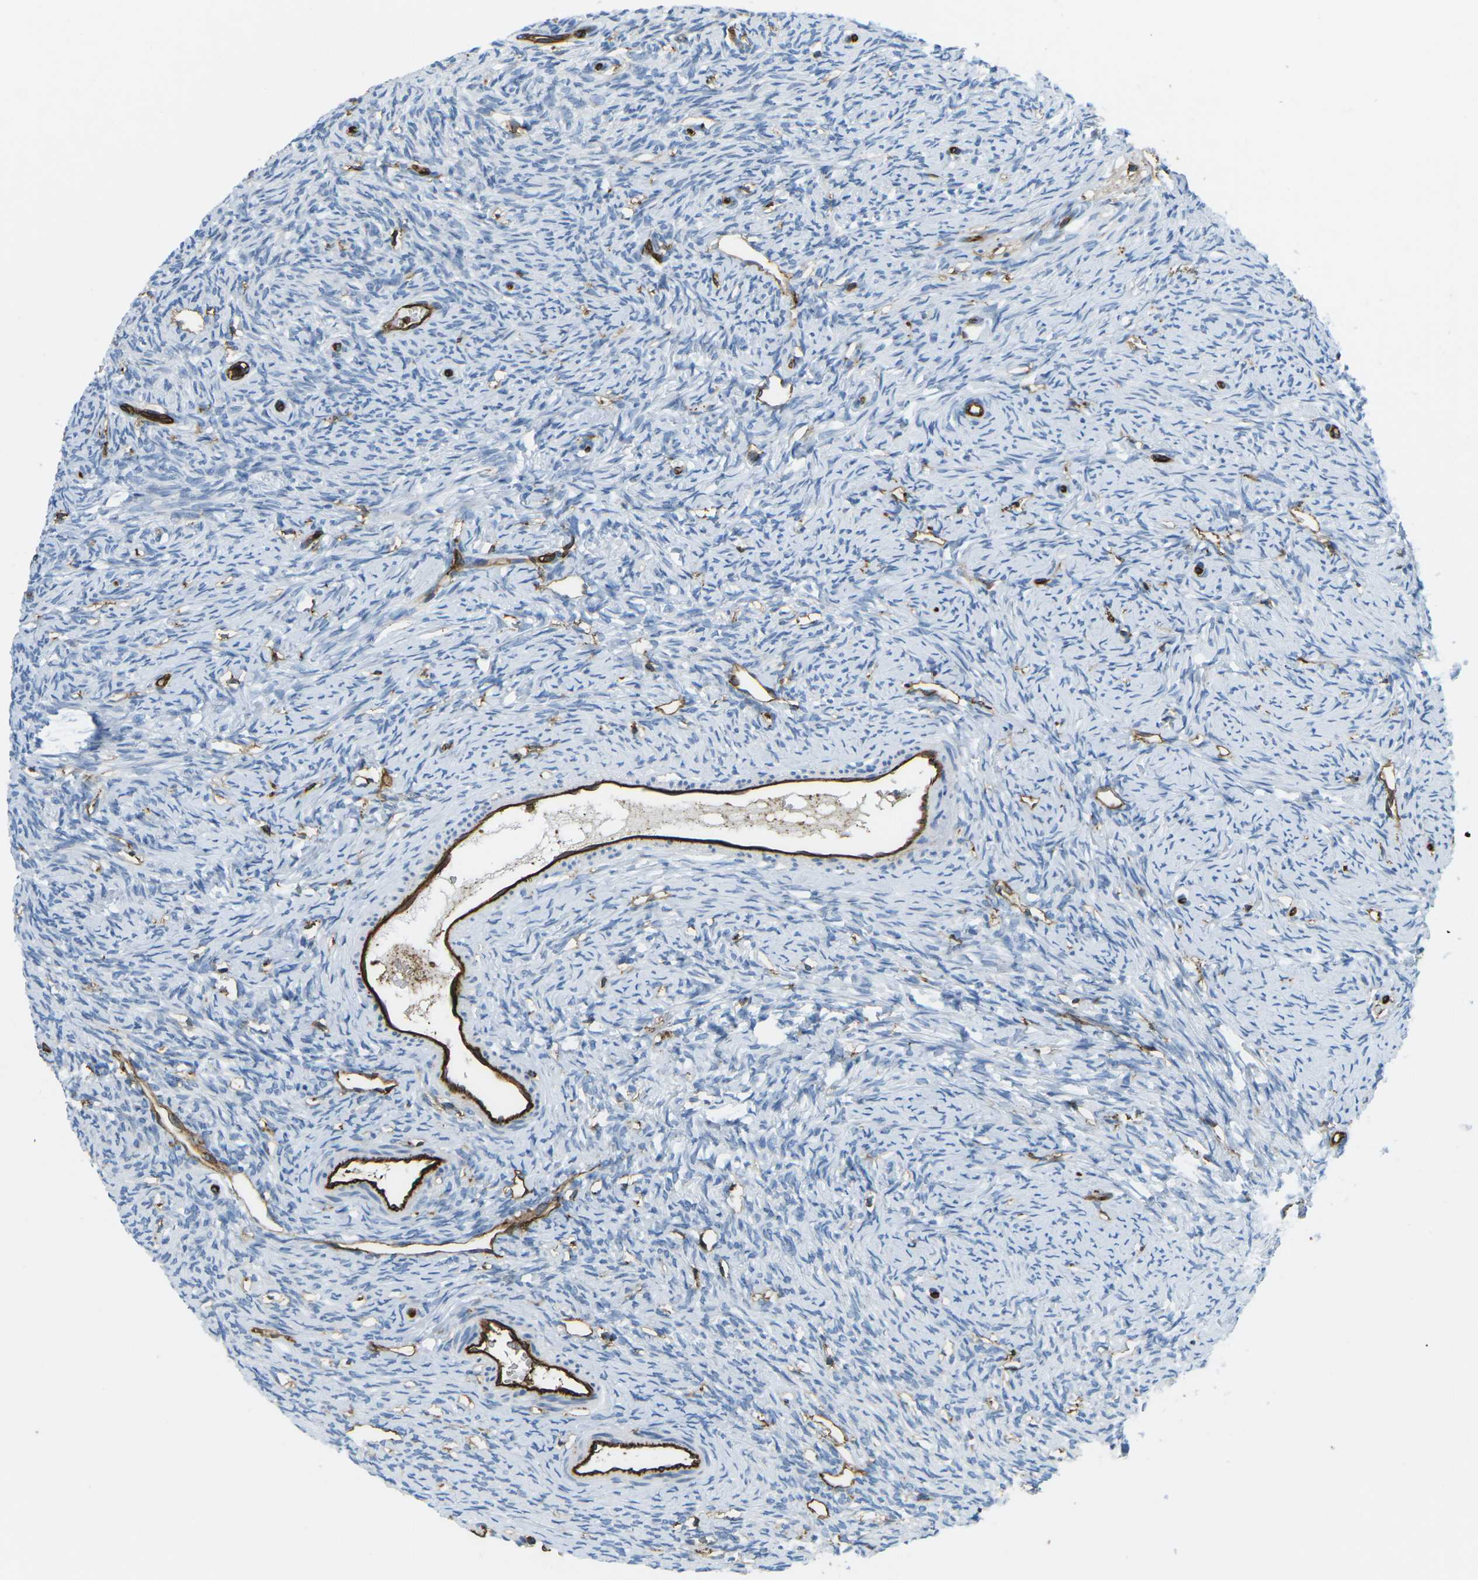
{"staining": {"intensity": "negative", "quantity": "none", "location": "none"}, "tissue": "ovary", "cell_type": "Follicle cells", "image_type": "normal", "snomed": [{"axis": "morphology", "description": "Normal tissue, NOS"}, {"axis": "topography", "description": "Ovary"}], "caption": "IHC photomicrograph of normal ovary: human ovary stained with DAB shows no significant protein expression in follicle cells.", "gene": "HLA", "patient": {"sex": "female", "age": 33}}